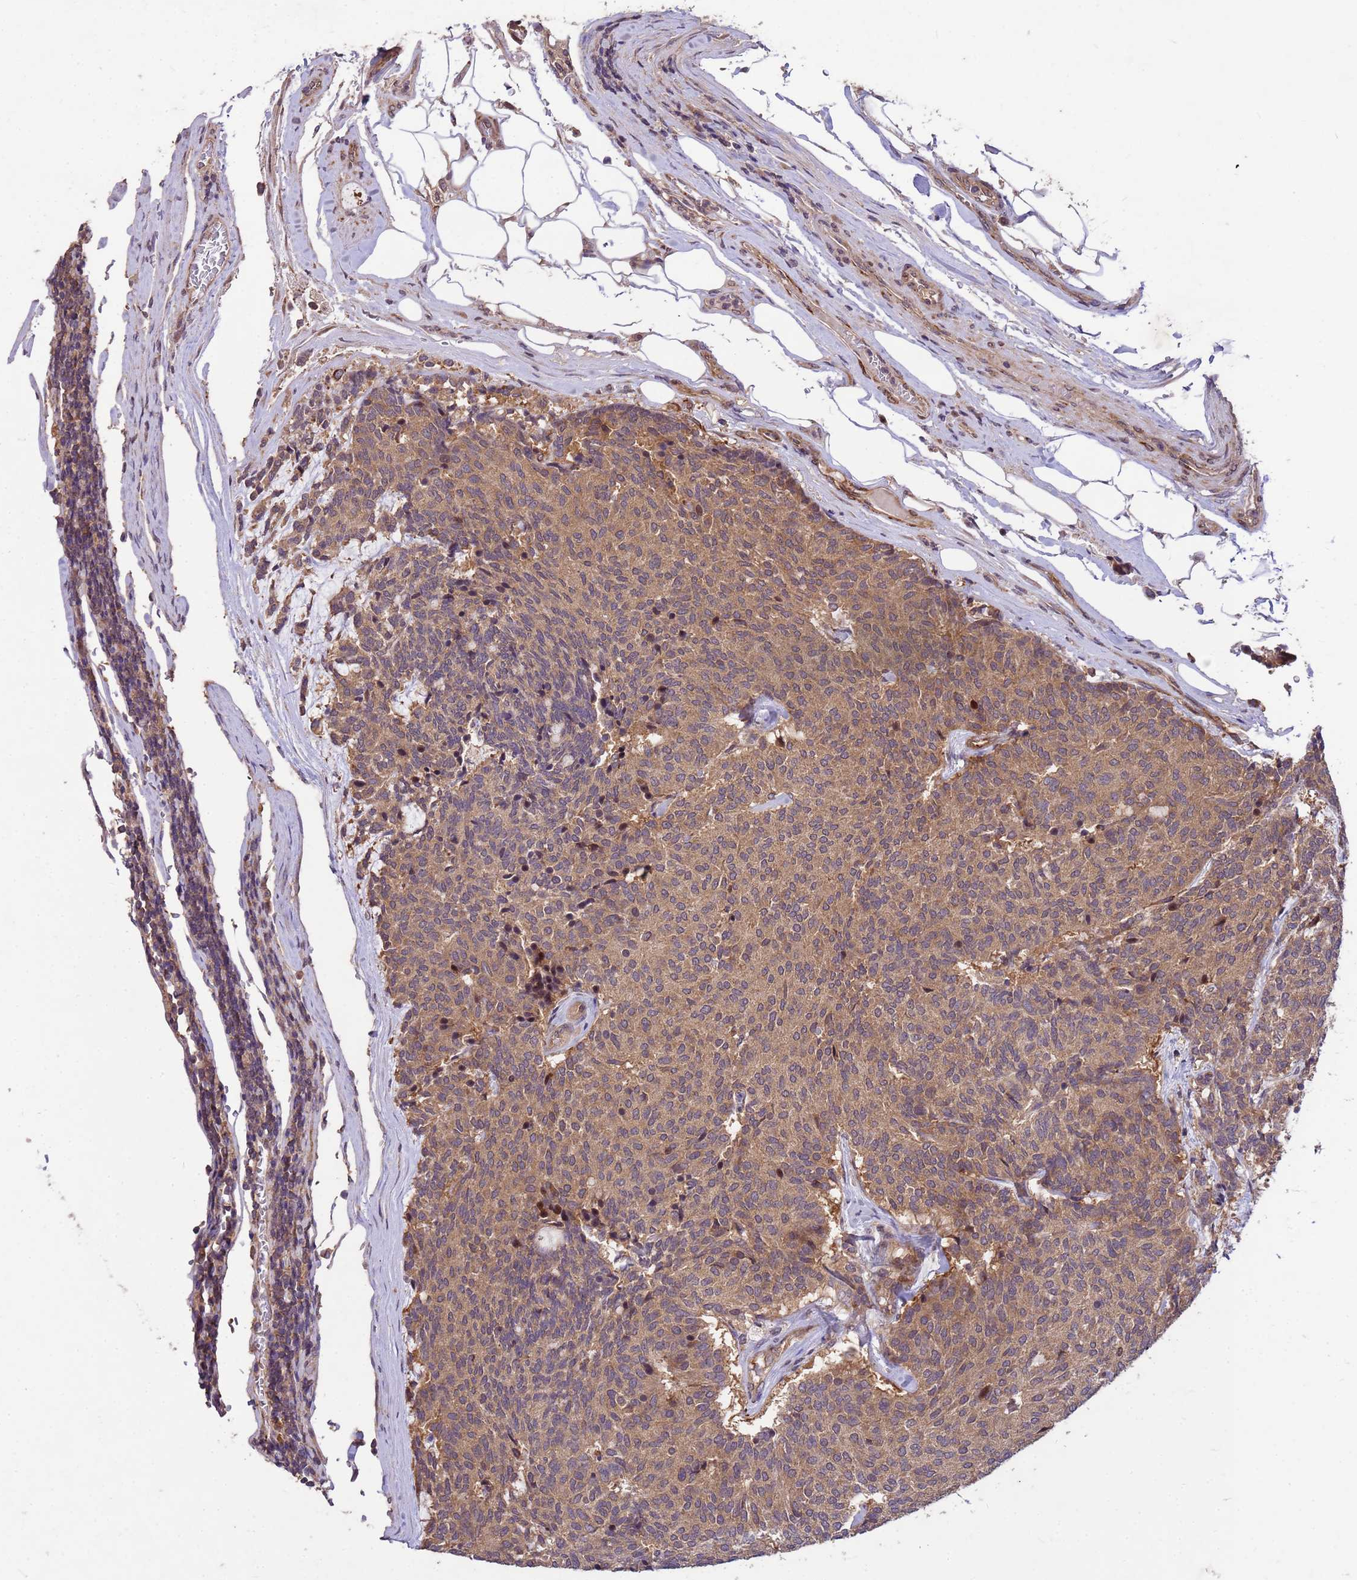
{"staining": {"intensity": "moderate", "quantity": ">75%", "location": "cytoplasmic/membranous"}, "tissue": "carcinoid", "cell_type": "Tumor cells", "image_type": "cancer", "snomed": [{"axis": "morphology", "description": "Carcinoid, malignant, NOS"}, {"axis": "topography", "description": "Pancreas"}], "caption": "Immunohistochemistry (DAB (3,3'-diaminobenzidine)) staining of carcinoid exhibits moderate cytoplasmic/membranous protein staining in approximately >75% of tumor cells.", "gene": "PPP2CB", "patient": {"sex": "female", "age": 54}}